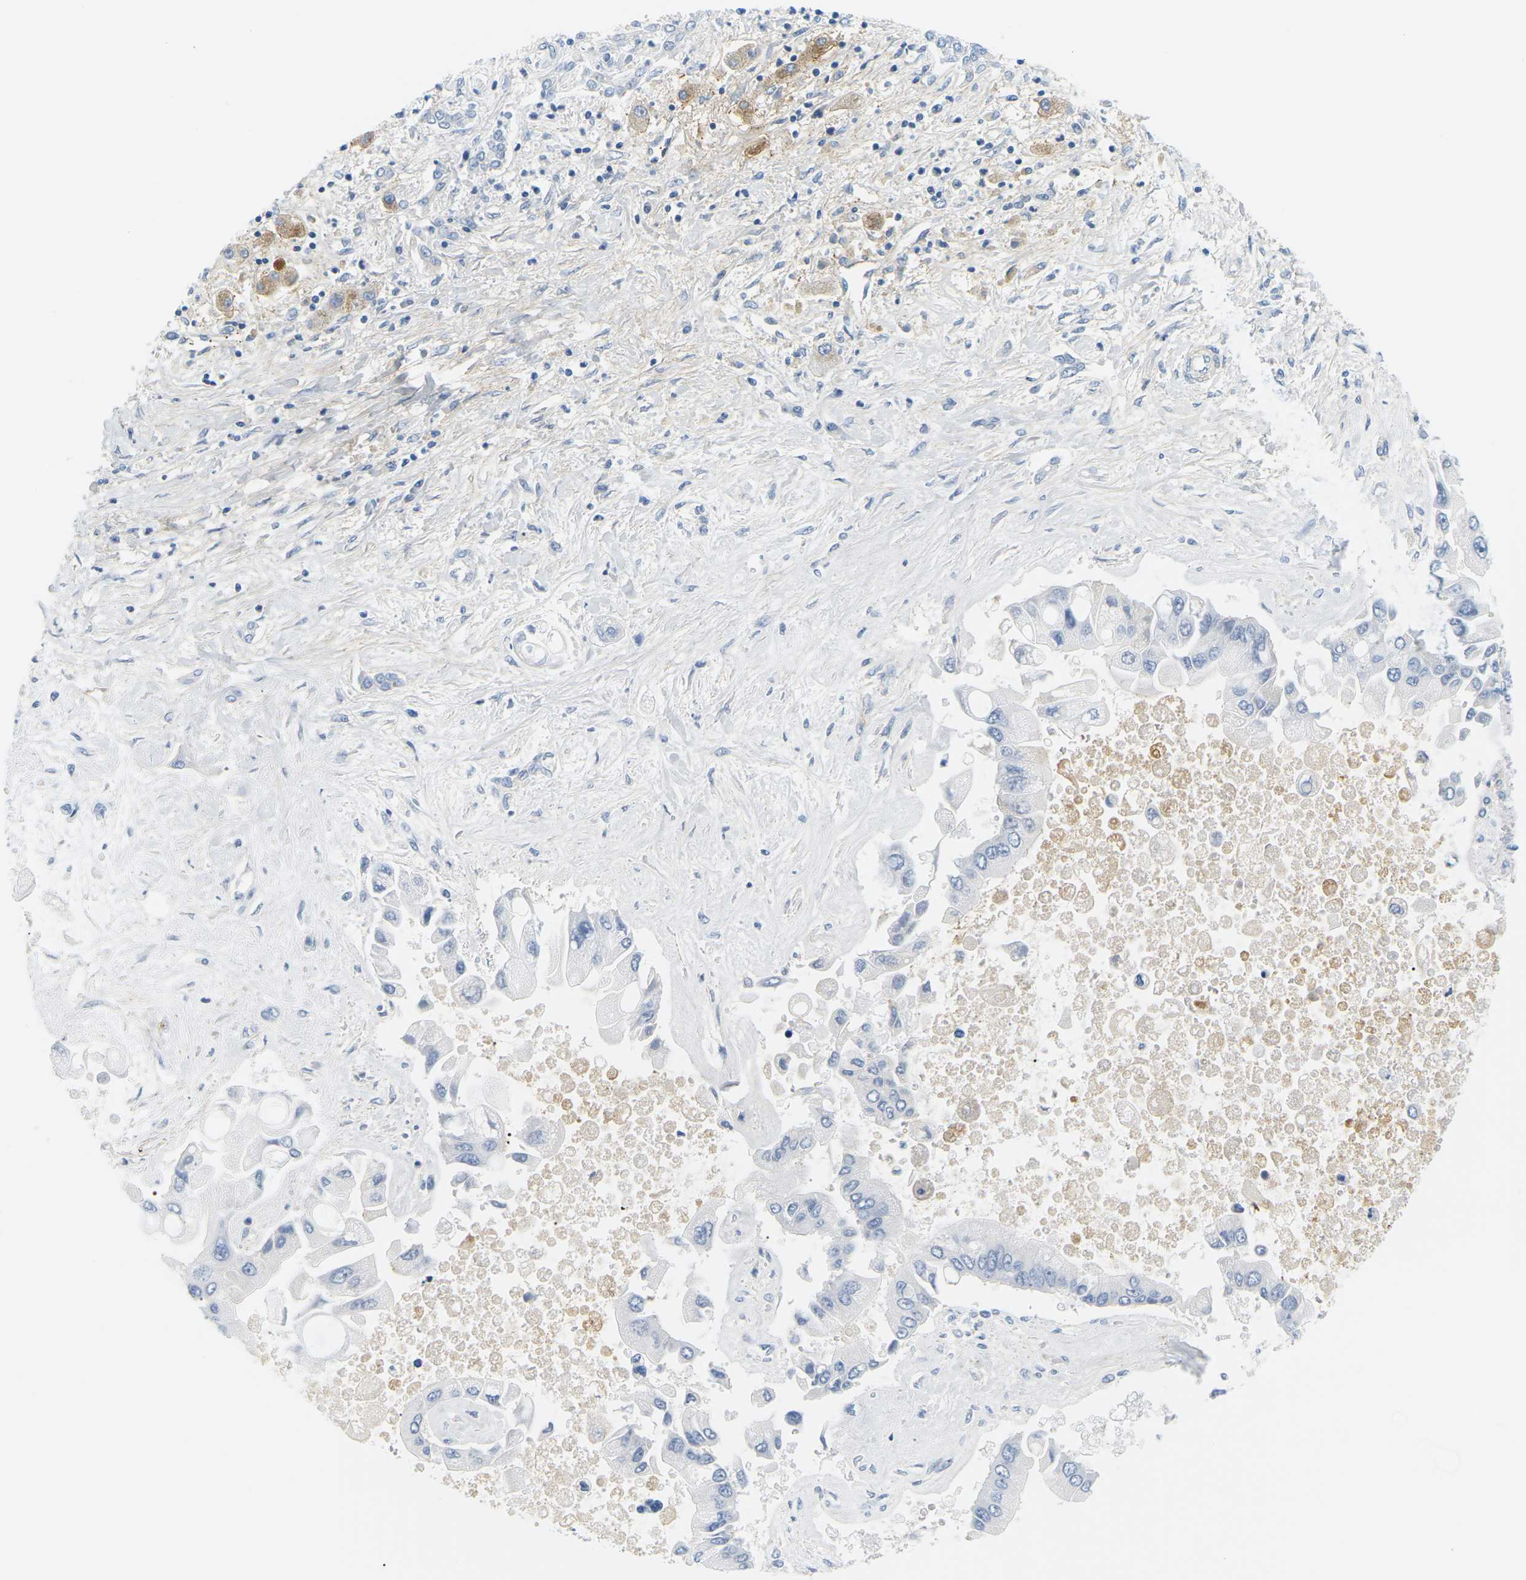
{"staining": {"intensity": "negative", "quantity": "none", "location": "none"}, "tissue": "liver cancer", "cell_type": "Tumor cells", "image_type": "cancer", "snomed": [{"axis": "morphology", "description": "Cholangiocarcinoma"}, {"axis": "topography", "description": "Liver"}], "caption": "The immunohistochemistry histopathology image has no significant positivity in tumor cells of liver cancer (cholangiocarcinoma) tissue.", "gene": "APOB", "patient": {"sex": "male", "age": 50}}